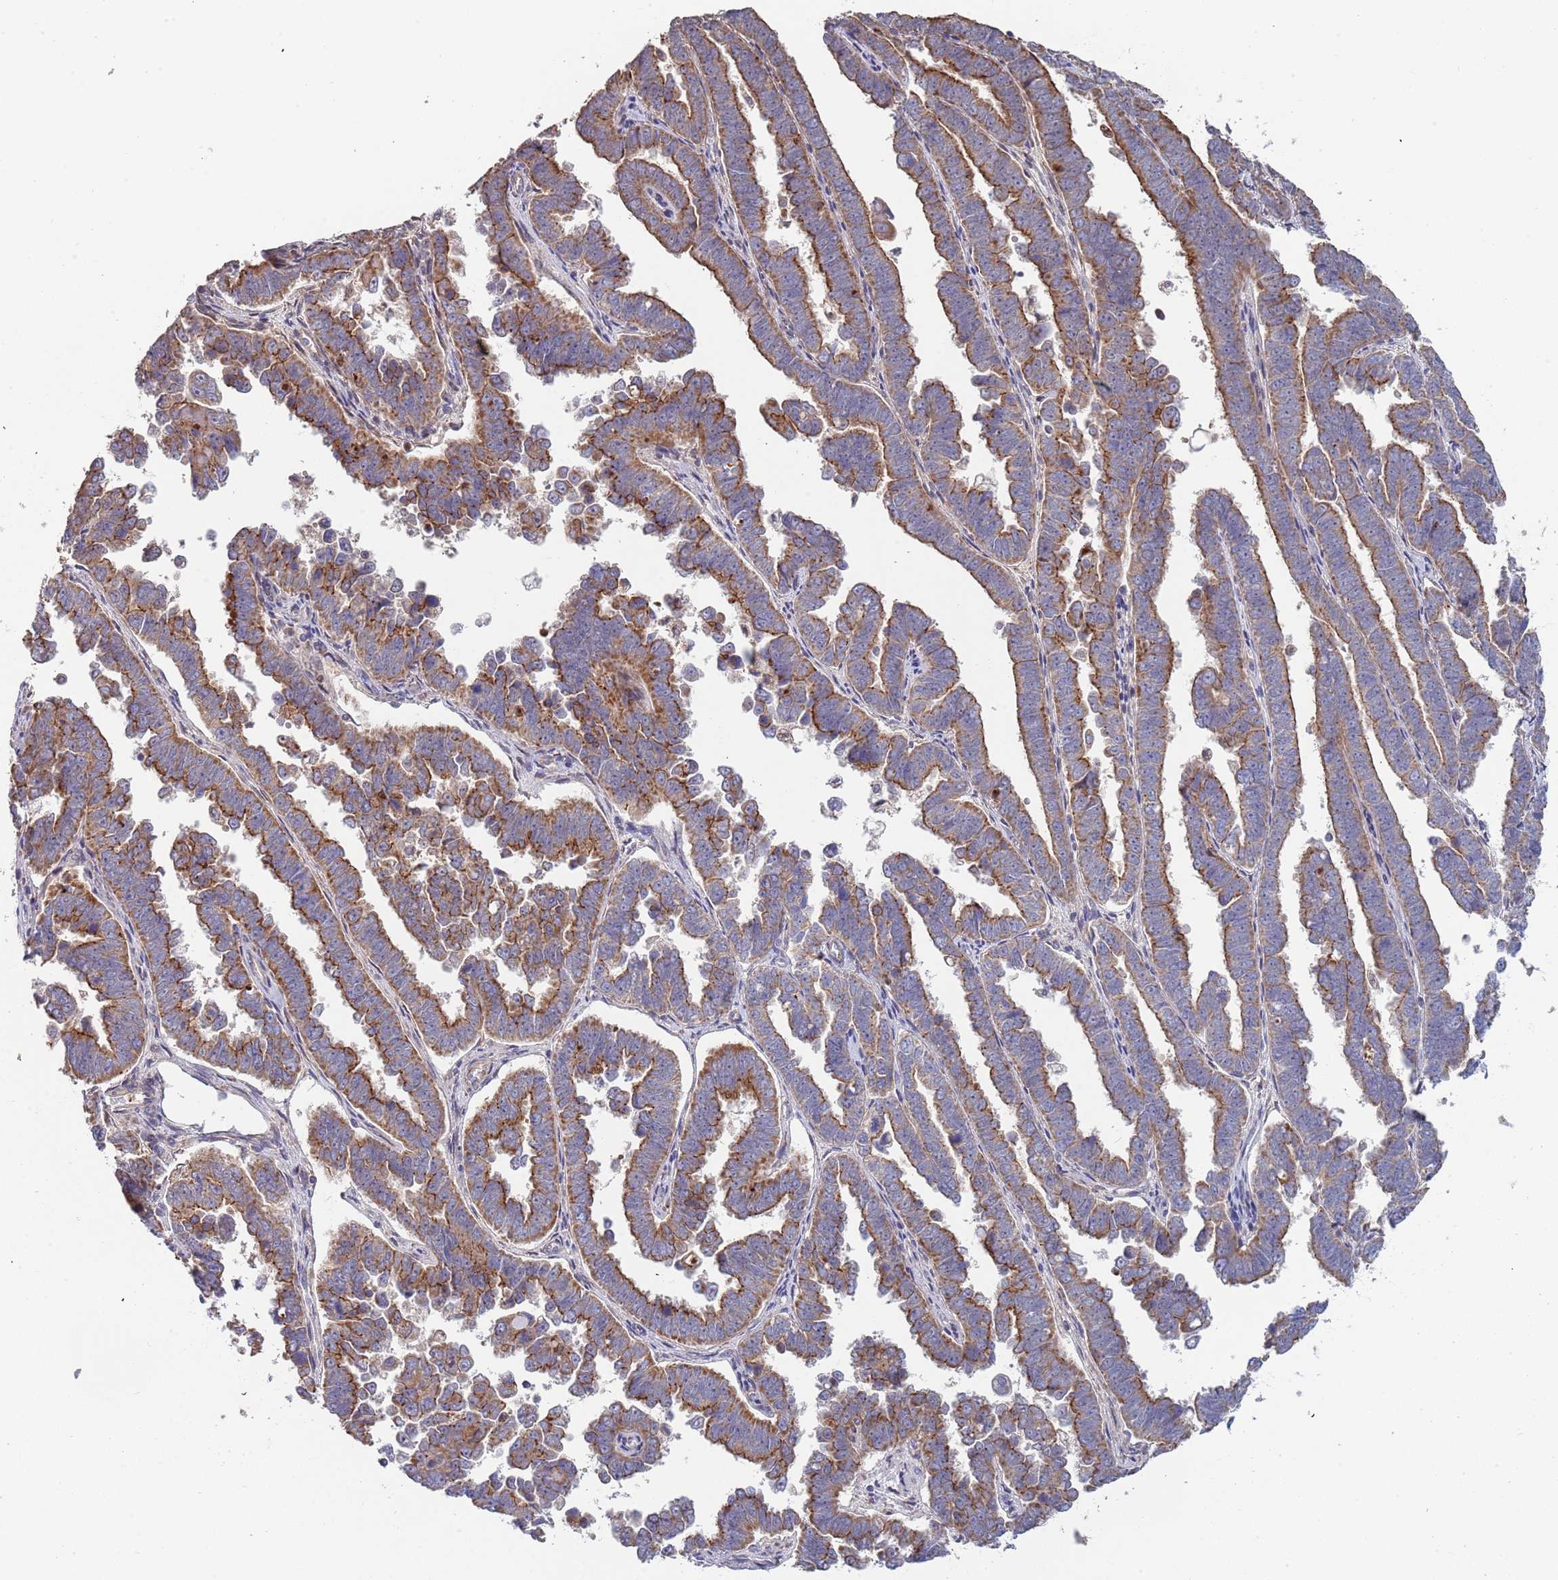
{"staining": {"intensity": "moderate", "quantity": ">75%", "location": "cytoplasmic/membranous"}, "tissue": "endometrial cancer", "cell_type": "Tumor cells", "image_type": "cancer", "snomed": [{"axis": "morphology", "description": "Adenocarcinoma, NOS"}, {"axis": "topography", "description": "Endometrium"}], "caption": "Tumor cells exhibit medium levels of moderate cytoplasmic/membranous expression in about >75% of cells in human adenocarcinoma (endometrial). (Stains: DAB in brown, nuclei in blue, Microscopy: brightfield microscopy at high magnification).", "gene": "ABCC10", "patient": {"sex": "female", "age": 75}}